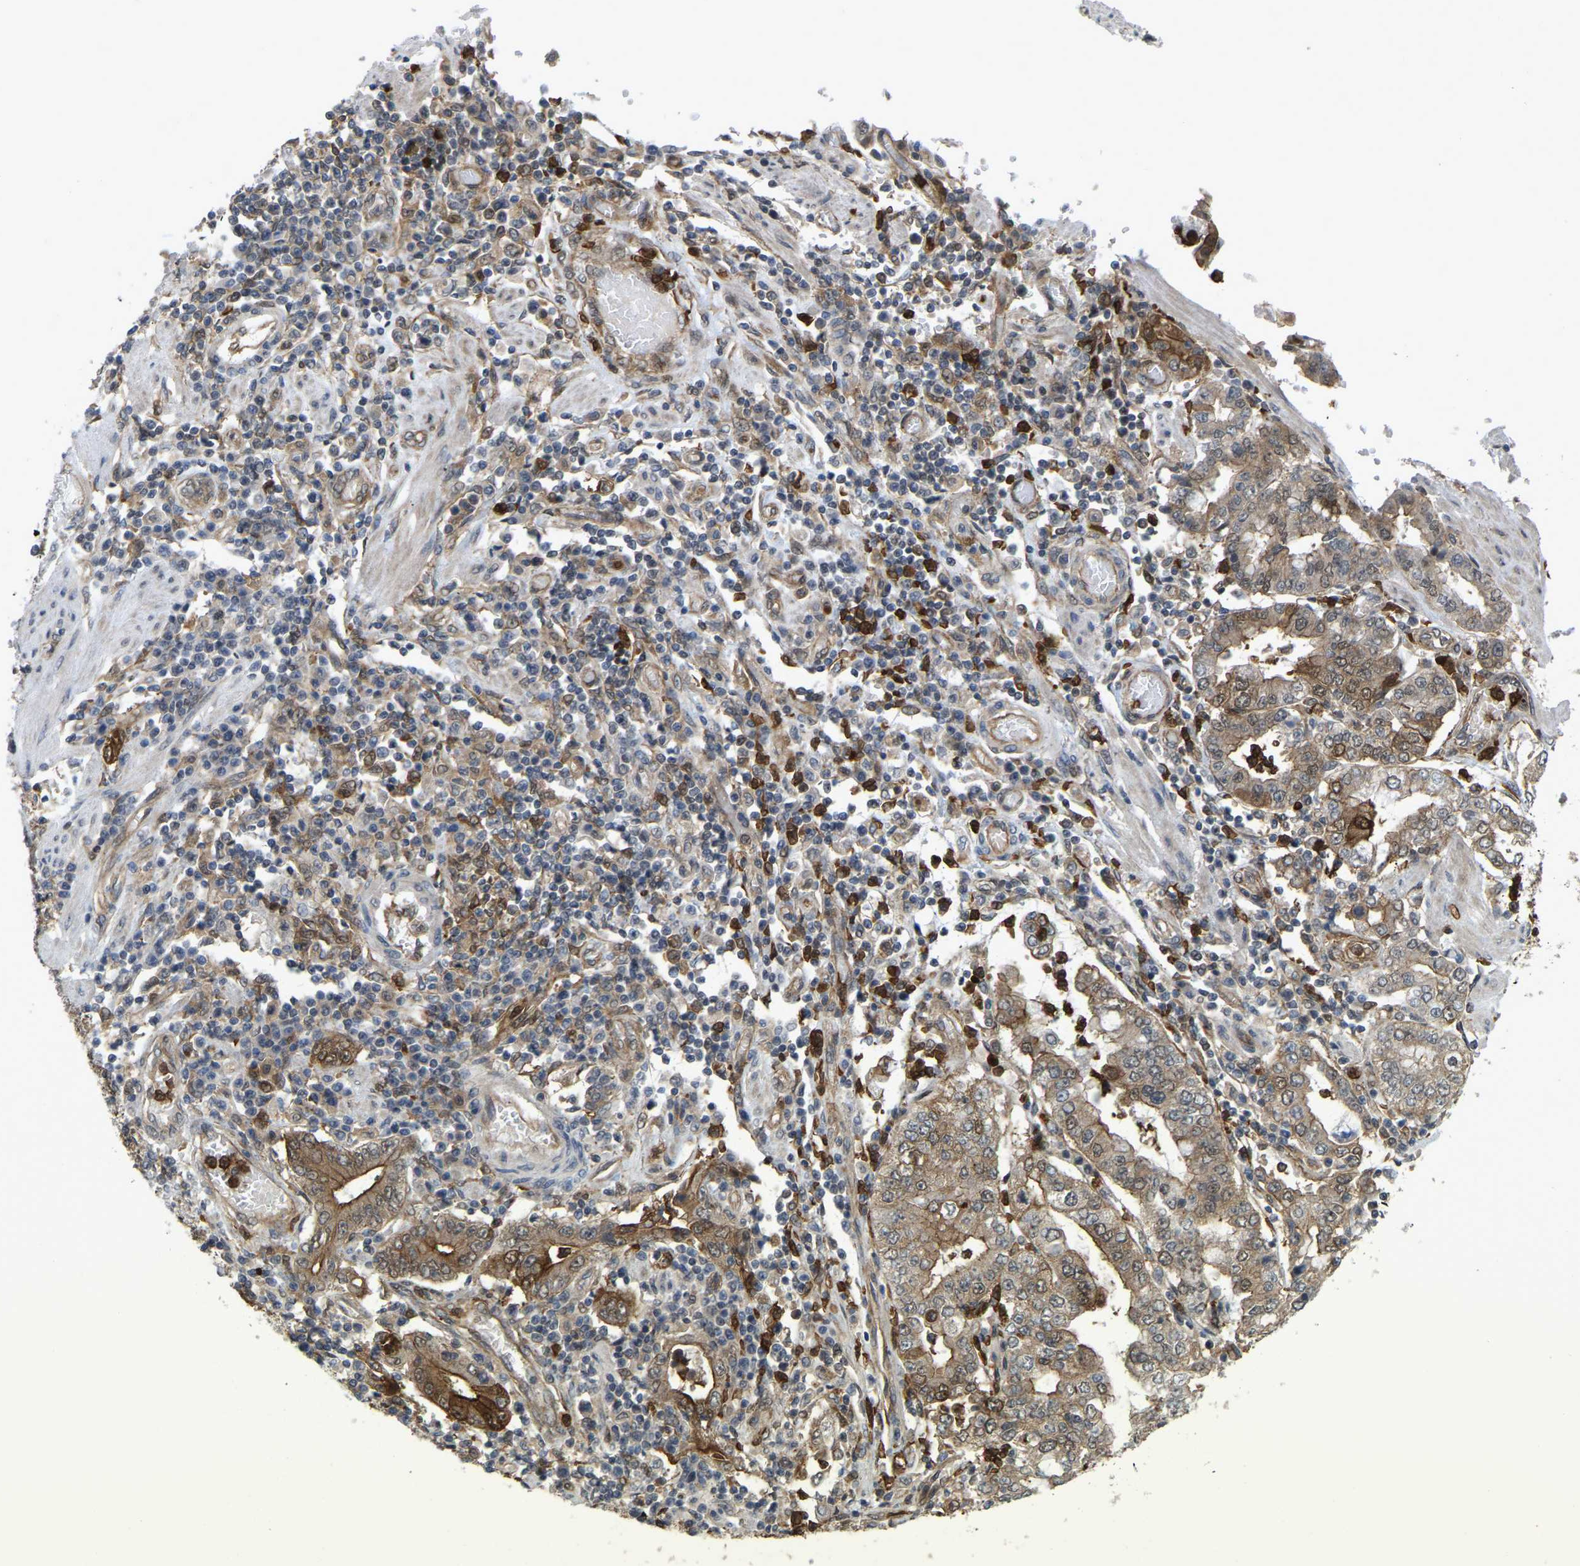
{"staining": {"intensity": "moderate", "quantity": ">75%", "location": "cytoplasmic/membranous"}, "tissue": "stomach cancer", "cell_type": "Tumor cells", "image_type": "cancer", "snomed": [{"axis": "morphology", "description": "Adenocarcinoma, NOS"}, {"axis": "topography", "description": "Stomach"}], "caption": "Immunohistochemistry image of stomach cancer (adenocarcinoma) stained for a protein (brown), which reveals medium levels of moderate cytoplasmic/membranous expression in about >75% of tumor cells.", "gene": "SERPINB5", "patient": {"sex": "male", "age": 76}}